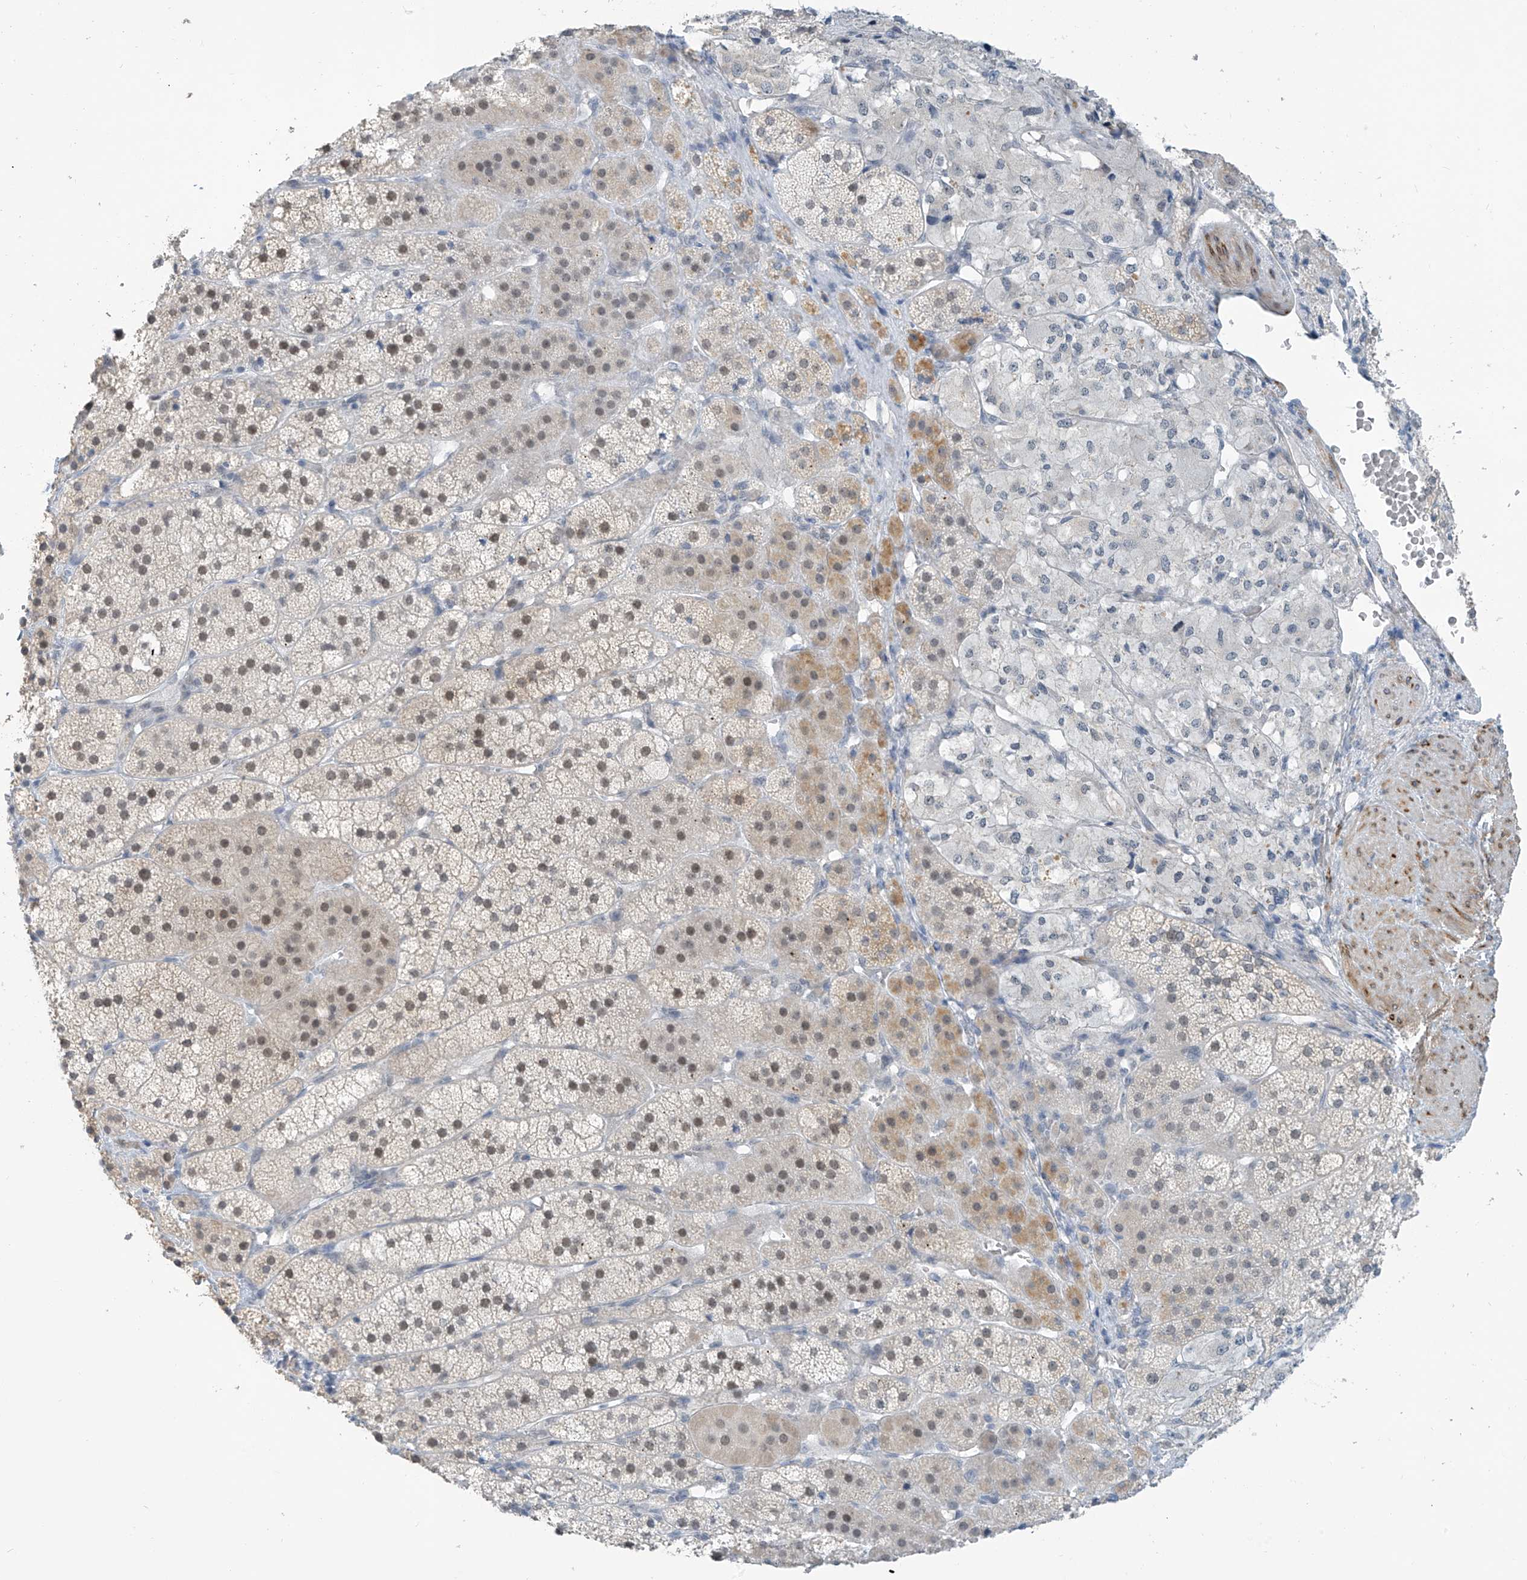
{"staining": {"intensity": "moderate", "quantity": ">75%", "location": "cytoplasmic/membranous,nuclear"}, "tissue": "adrenal gland", "cell_type": "Glandular cells", "image_type": "normal", "snomed": [{"axis": "morphology", "description": "Normal tissue, NOS"}, {"axis": "topography", "description": "Adrenal gland"}], "caption": "Protein staining of unremarkable adrenal gland demonstrates moderate cytoplasmic/membranous,nuclear staining in about >75% of glandular cells.", "gene": "METAP1D", "patient": {"sex": "female", "age": 44}}